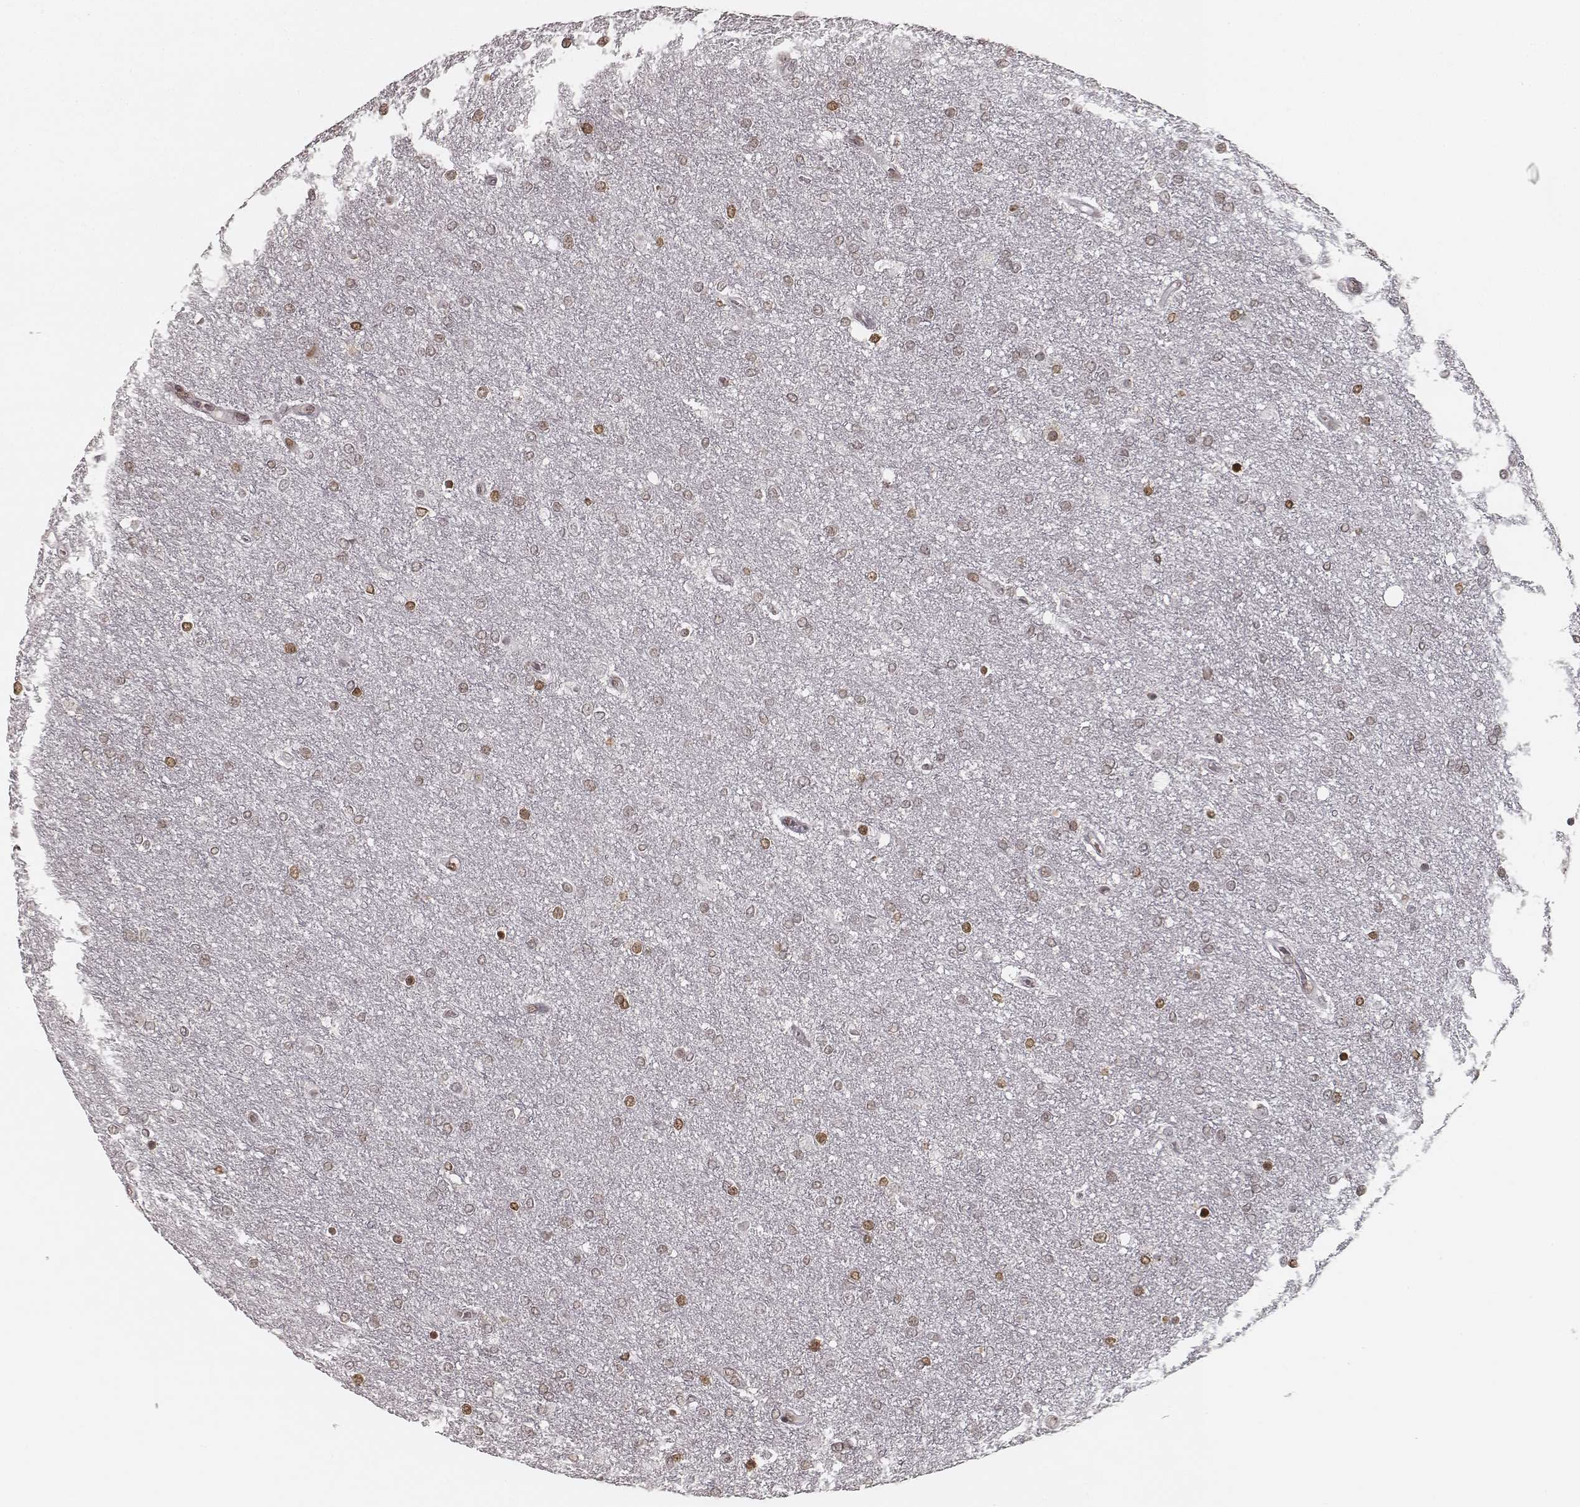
{"staining": {"intensity": "negative", "quantity": "none", "location": "none"}, "tissue": "glioma", "cell_type": "Tumor cells", "image_type": "cancer", "snomed": [{"axis": "morphology", "description": "Glioma, malignant, High grade"}, {"axis": "topography", "description": "Brain"}], "caption": "This is an immunohistochemistry photomicrograph of human glioma. There is no expression in tumor cells.", "gene": "HMGA2", "patient": {"sex": "female", "age": 61}}